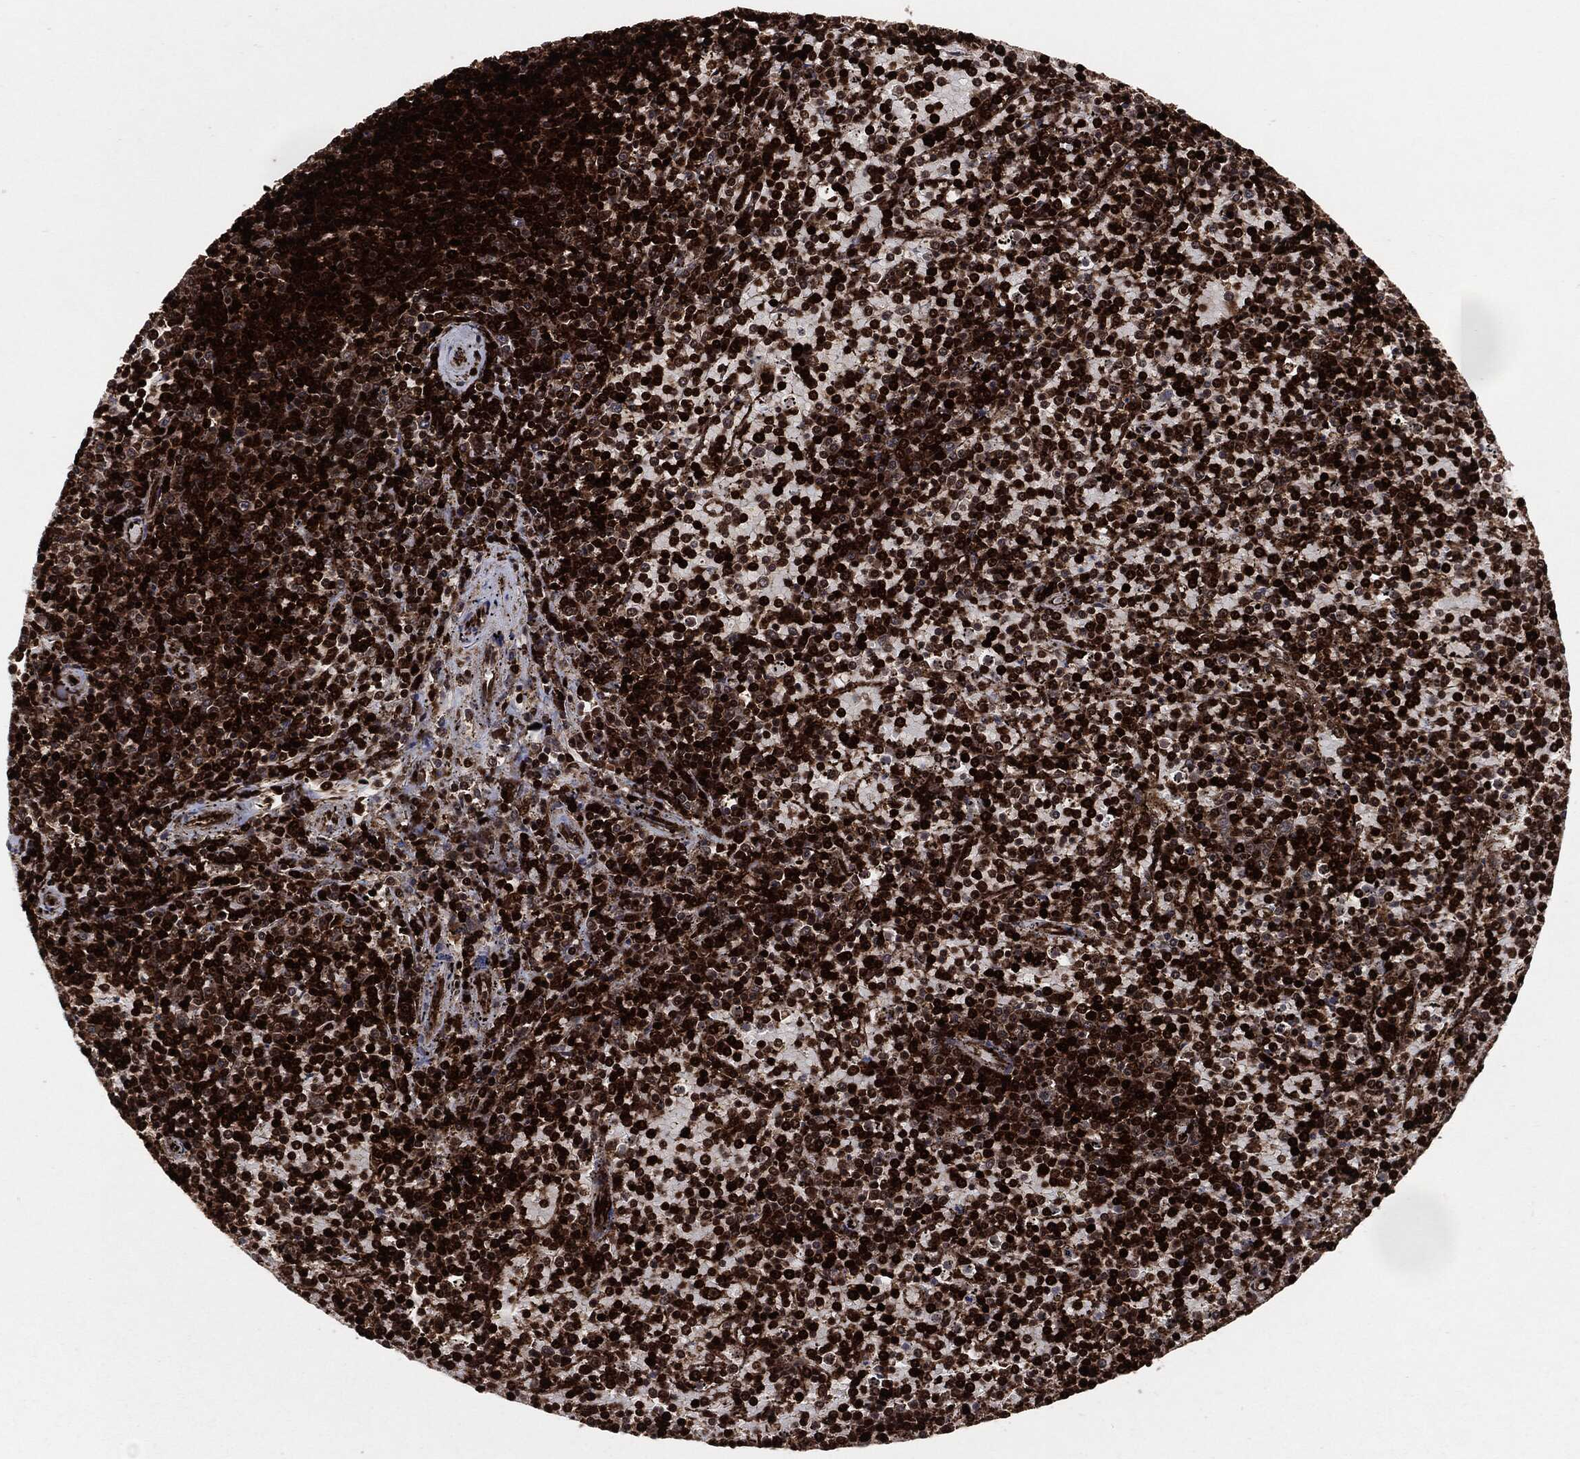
{"staining": {"intensity": "strong", "quantity": ">75%", "location": "cytoplasmic/membranous"}, "tissue": "lymphoma", "cell_type": "Tumor cells", "image_type": "cancer", "snomed": [{"axis": "morphology", "description": "Malignant lymphoma, non-Hodgkin's type, Low grade"}, {"axis": "topography", "description": "Spleen"}], "caption": "Malignant lymphoma, non-Hodgkin's type (low-grade) was stained to show a protein in brown. There is high levels of strong cytoplasmic/membranous positivity in approximately >75% of tumor cells.", "gene": "YWHAB", "patient": {"sex": "female", "age": 77}}